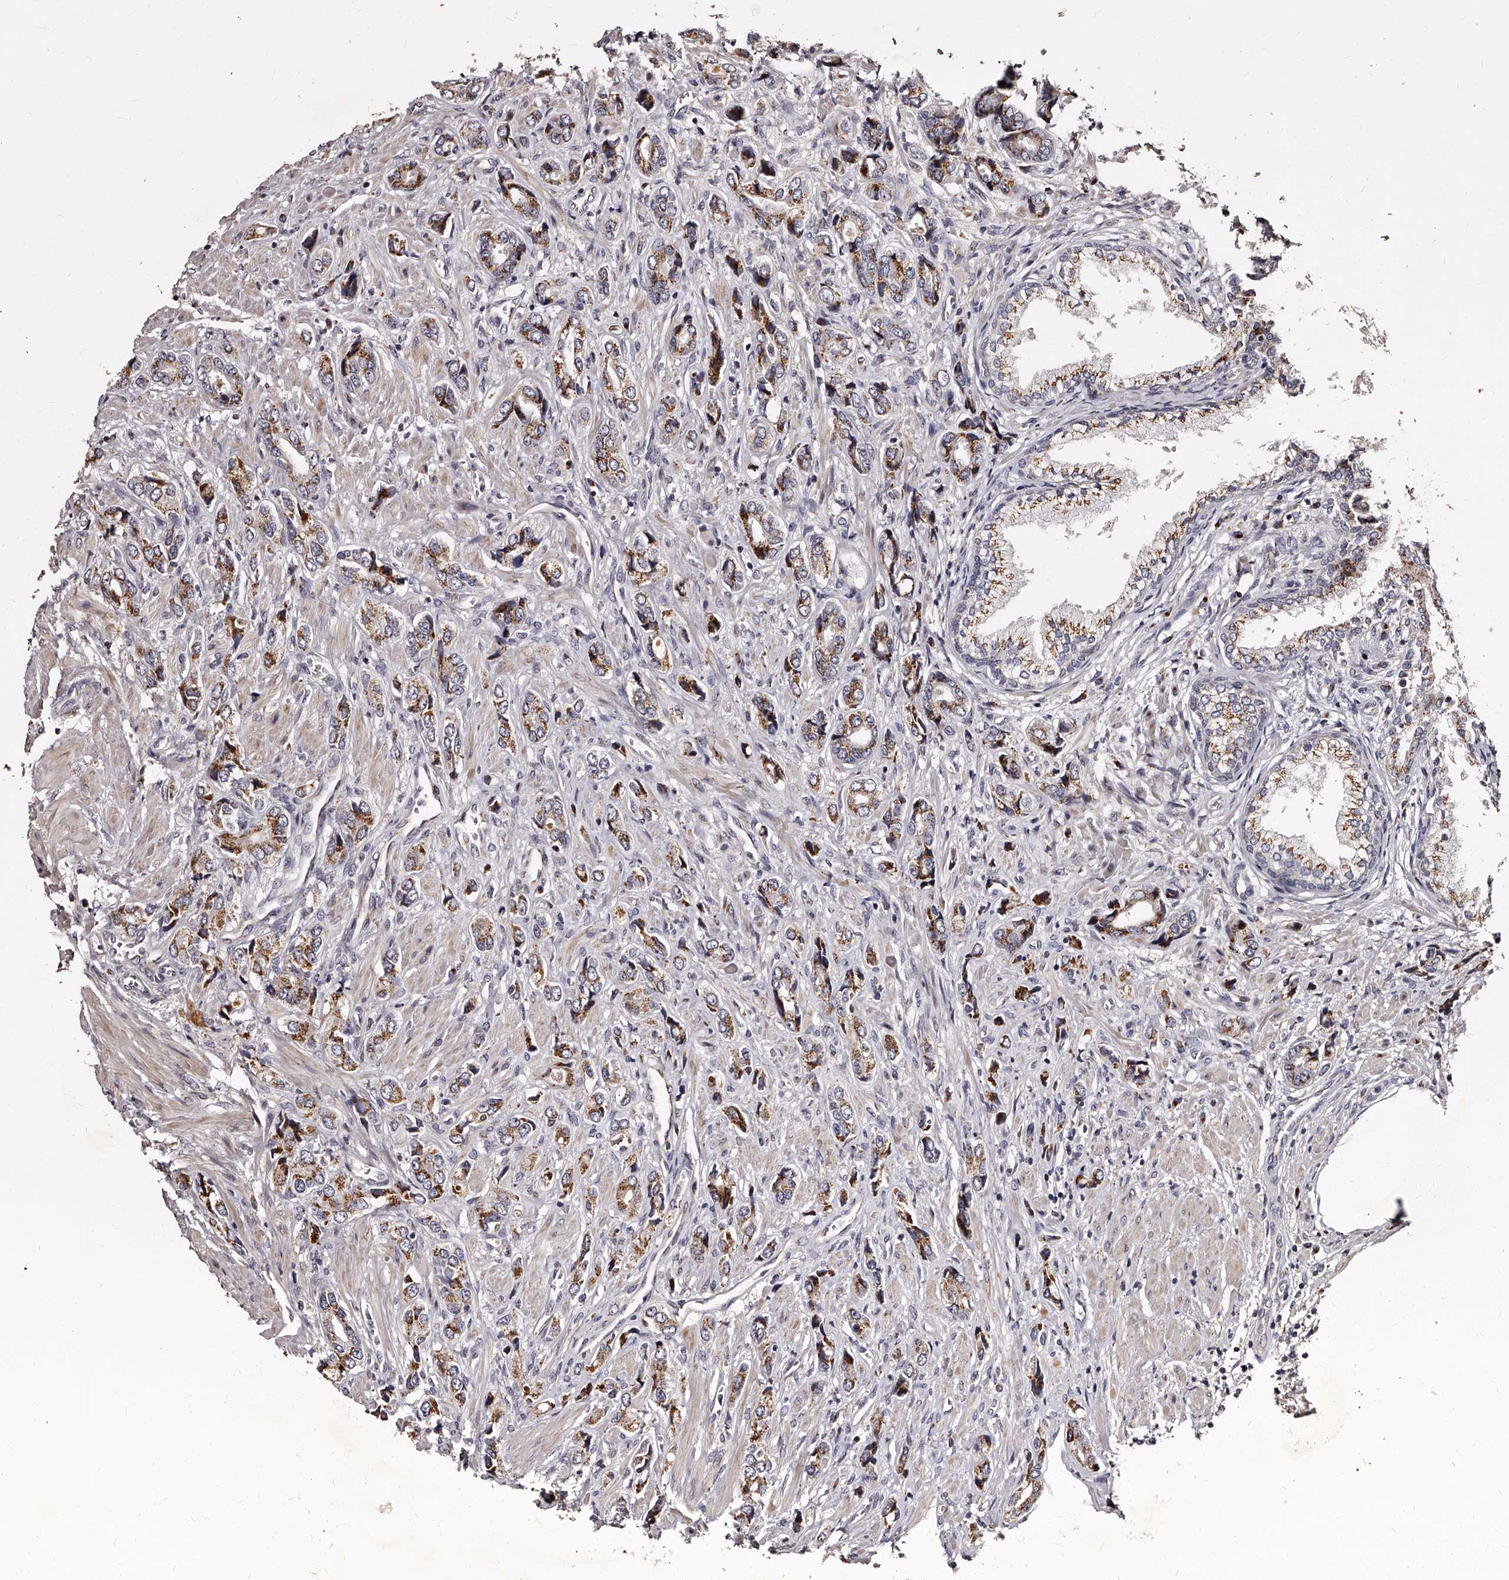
{"staining": {"intensity": "moderate", "quantity": ">75%", "location": "cytoplasmic/membranous"}, "tissue": "prostate cancer", "cell_type": "Tumor cells", "image_type": "cancer", "snomed": [{"axis": "morphology", "description": "Adenocarcinoma, High grade"}, {"axis": "topography", "description": "Prostate"}], "caption": "High-power microscopy captured an immunohistochemistry image of prostate adenocarcinoma (high-grade), revealing moderate cytoplasmic/membranous staining in approximately >75% of tumor cells.", "gene": "RSC1A1", "patient": {"sex": "male", "age": 61}}